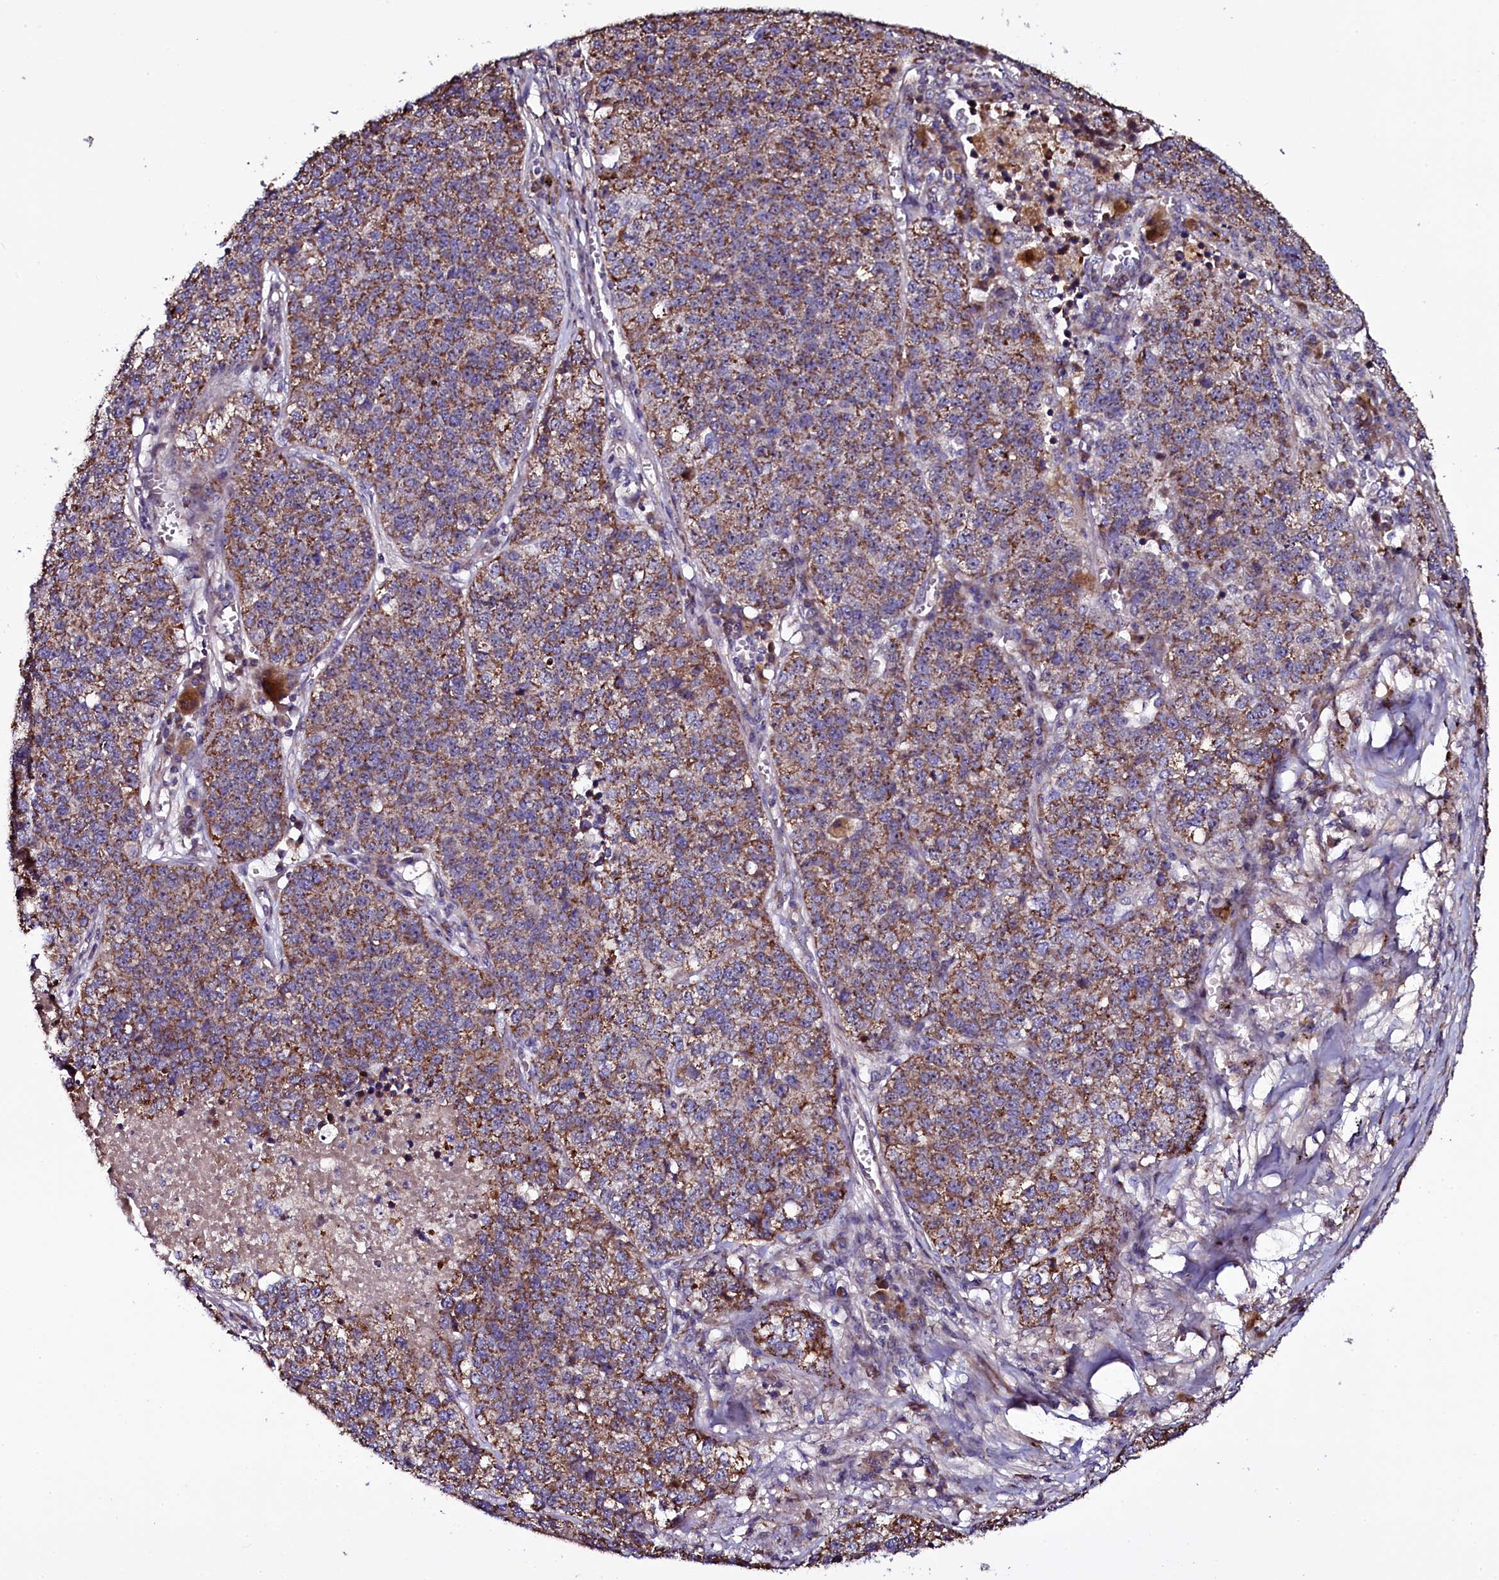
{"staining": {"intensity": "moderate", "quantity": ">75%", "location": "cytoplasmic/membranous"}, "tissue": "lung cancer", "cell_type": "Tumor cells", "image_type": "cancer", "snomed": [{"axis": "morphology", "description": "Adenocarcinoma, NOS"}, {"axis": "topography", "description": "Lung"}], "caption": "Approximately >75% of tumor cells in adenocarcinoma (lung) reveal moderate cytoplasmic/membranous protein staining as visualized by brown immunohistochemical staining.", "gene": "NAA80", "patient": {"sex": "male", "age": 49}}